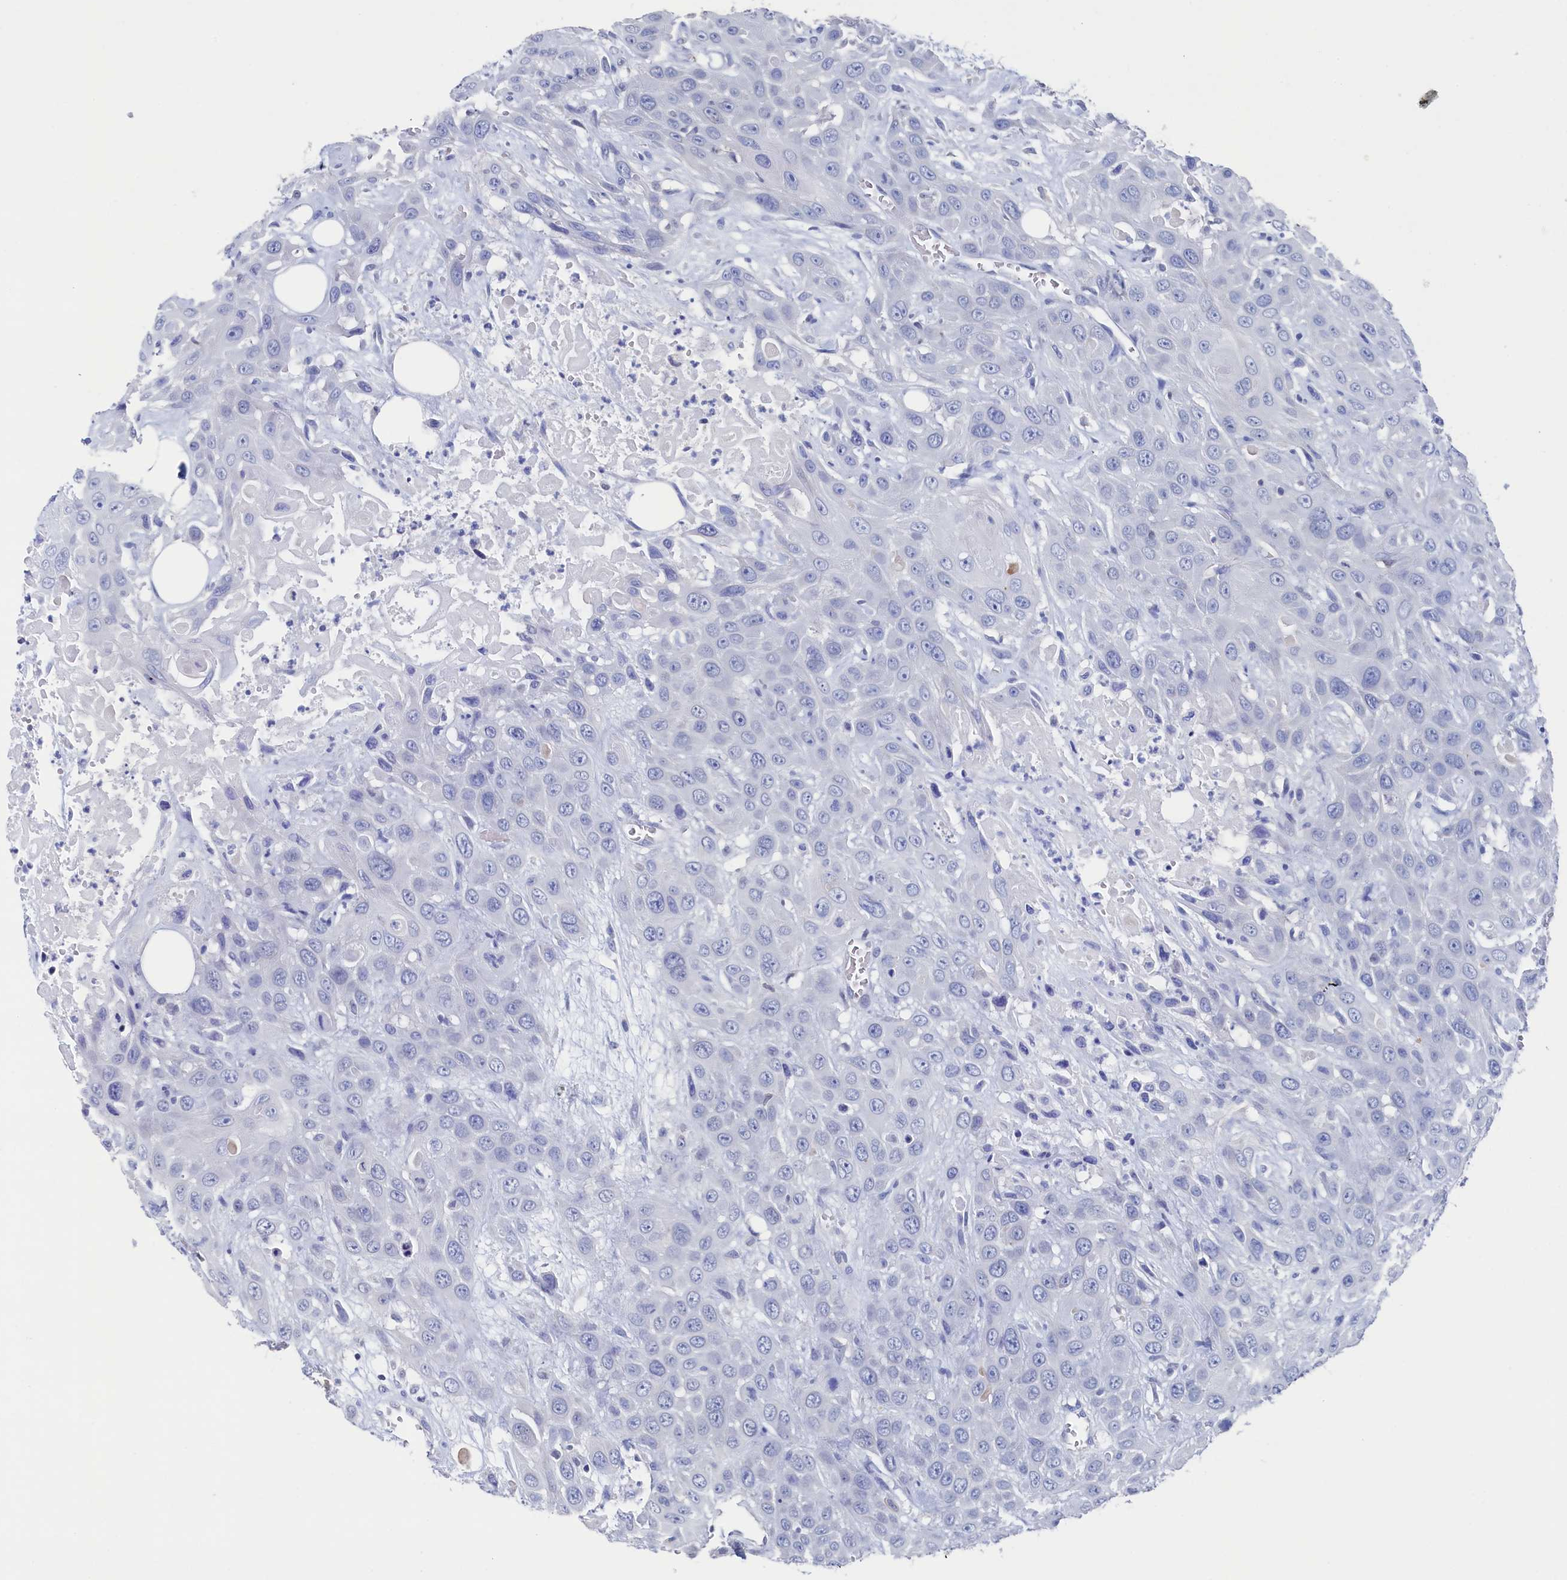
{"staining": {"intensity": "negative", "quantity": "none", "location": "none"}, "tissue": "head and neck cancer", "cell_type": "Tumor cells", "image_type": "cancer", "snomed": [{"axis": "morphology", "description": "Squamous cell carcinoma, NOS"}, {"axis": "topography", "description": "Head-Neck"}], "caption": "Immunohistochemical staining of human head and neck squamous cell carcinoma reveals no significant positivity in tumor cells. Nuclei are stained in blue.", "gene": "C11orf54", "patient": {"sex": "male", "age": 81}}